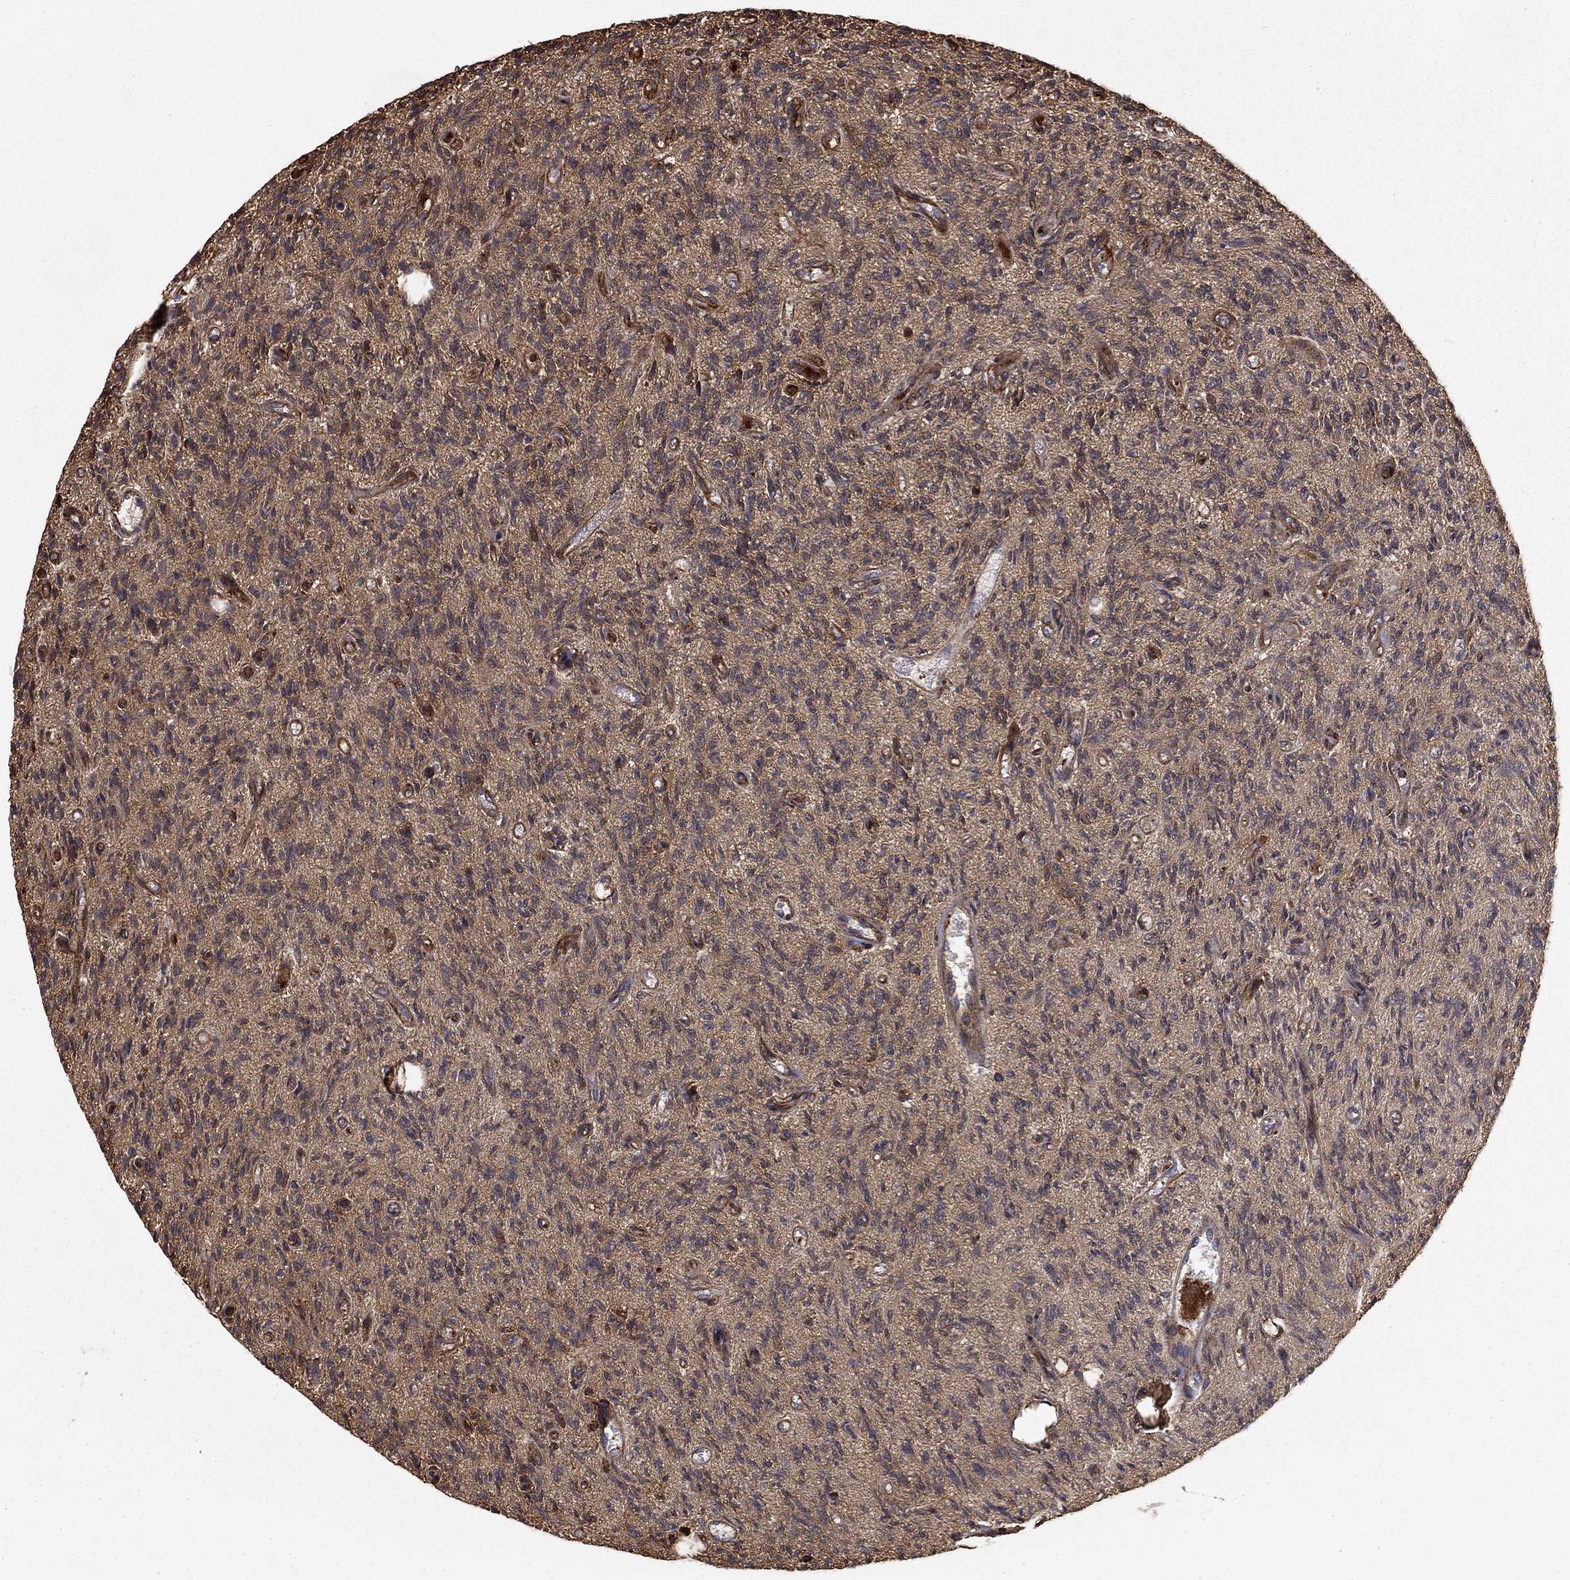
{"staining": {"intensity": "weak", "quantity": "<25%", "location": "cytoplasmic/membranous"}, "tissue": "glioma", "cell_type": "Tumor cells", "image_type": "cancer", "snomed": [{"axis": "morphology", "description": "Glioma, malignant, High grade"}, {"axis": "topography", "description": "Brain"}], "caption": "A high-resolution image shows IHC staining of glioma, which demonstrates no significant staining in tumor cells. (DAB IHC visualized using brightfield microscopy, high magnification).", "gene": "HABP4", "patient": {"sex": "male", "age": 64}}